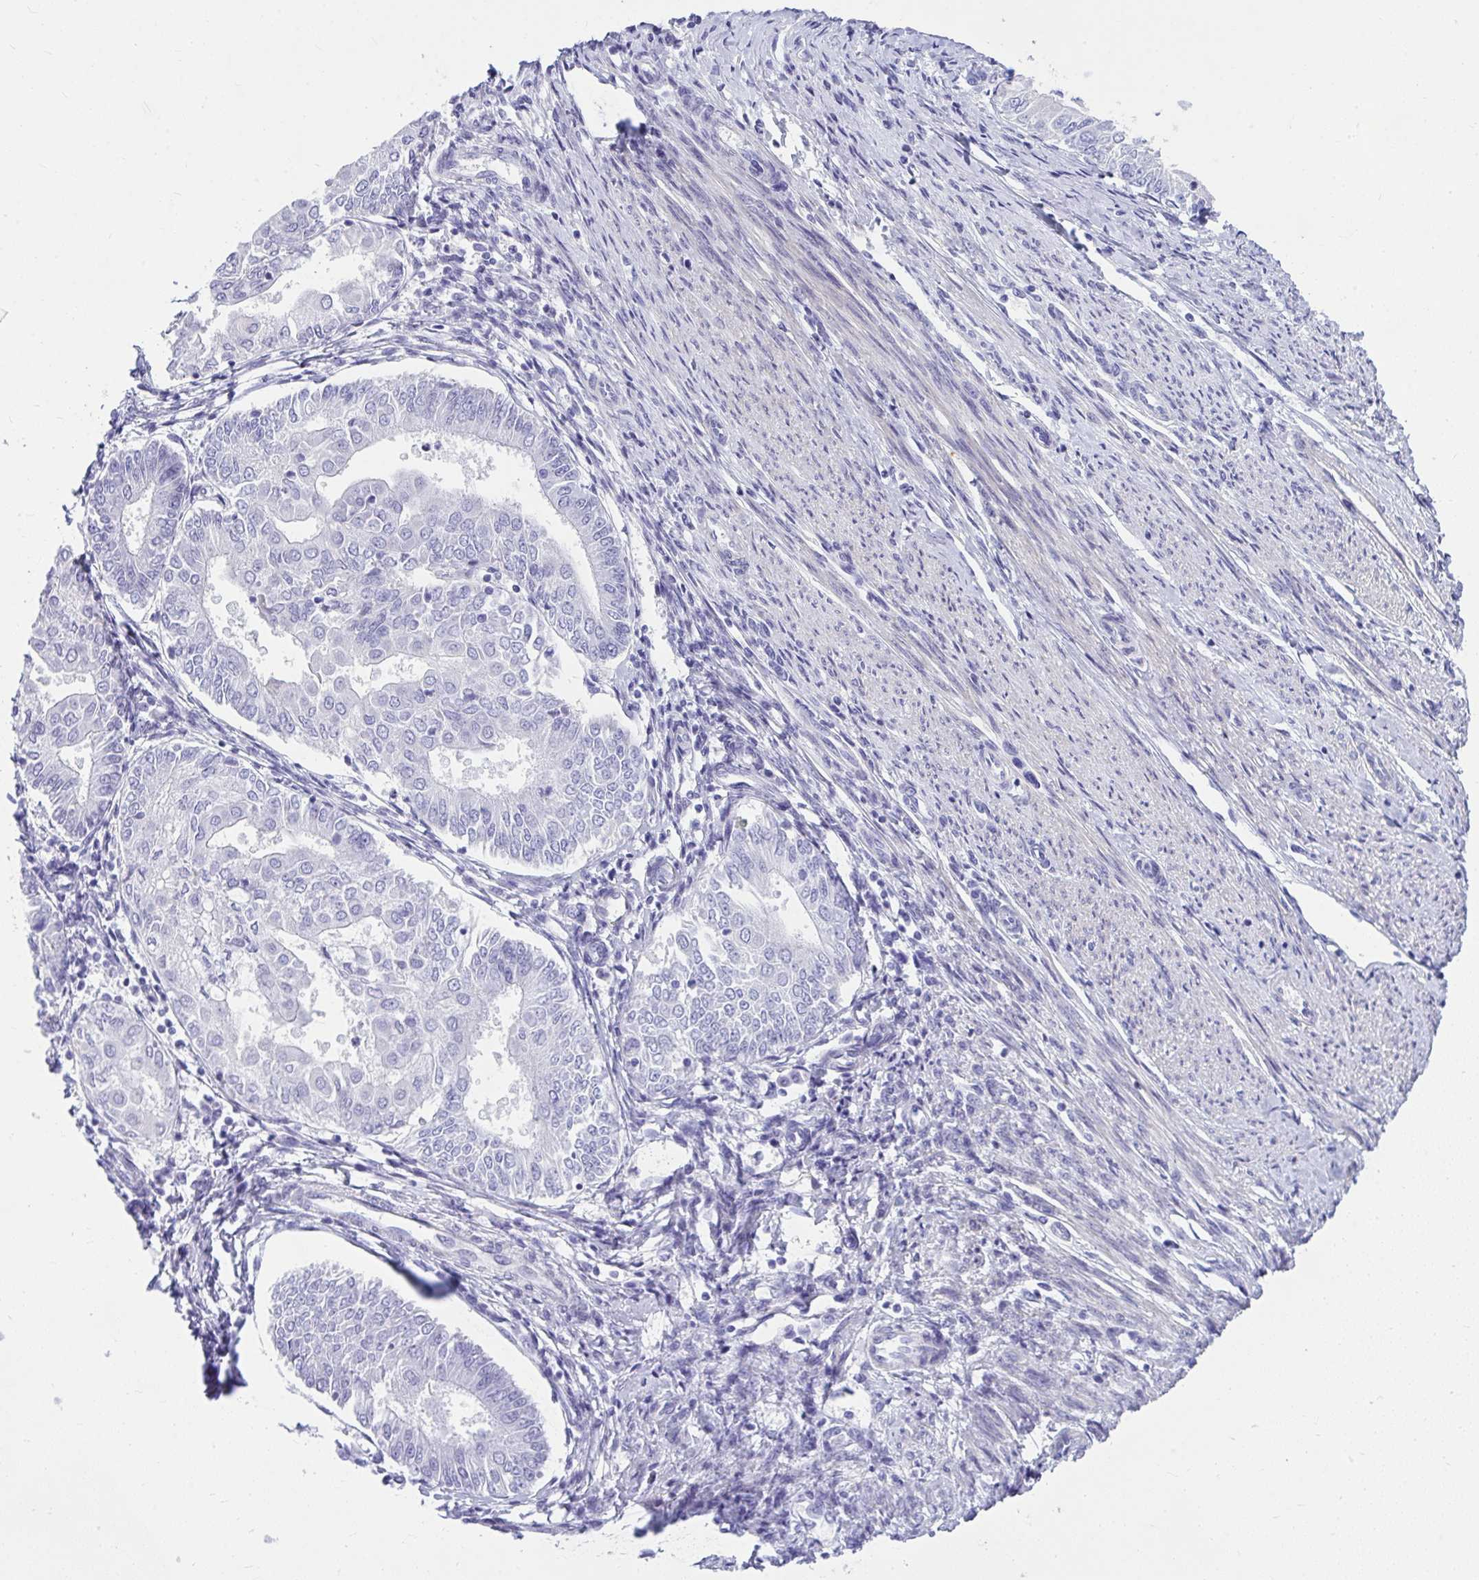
{"staining": {"intensity": "negative", "quantity": "none", "location": "none"}, "tissue": "endometrial cancer", "cell_type": "Tumor cells", "image_type": "cancer", "snomed": [{"axis": "morphology", "description": "Adenocarcinoma, NOS"}, {"axis": "topography", "description": "Endometrium"}], "caption": "IHC micrograph of neoplastic tissue: endometrial cancer stained with DAB shows no significant protein staining in tumor cells.", "gene": "ISL1", "patient": {"sex": "female", "age": 68}}